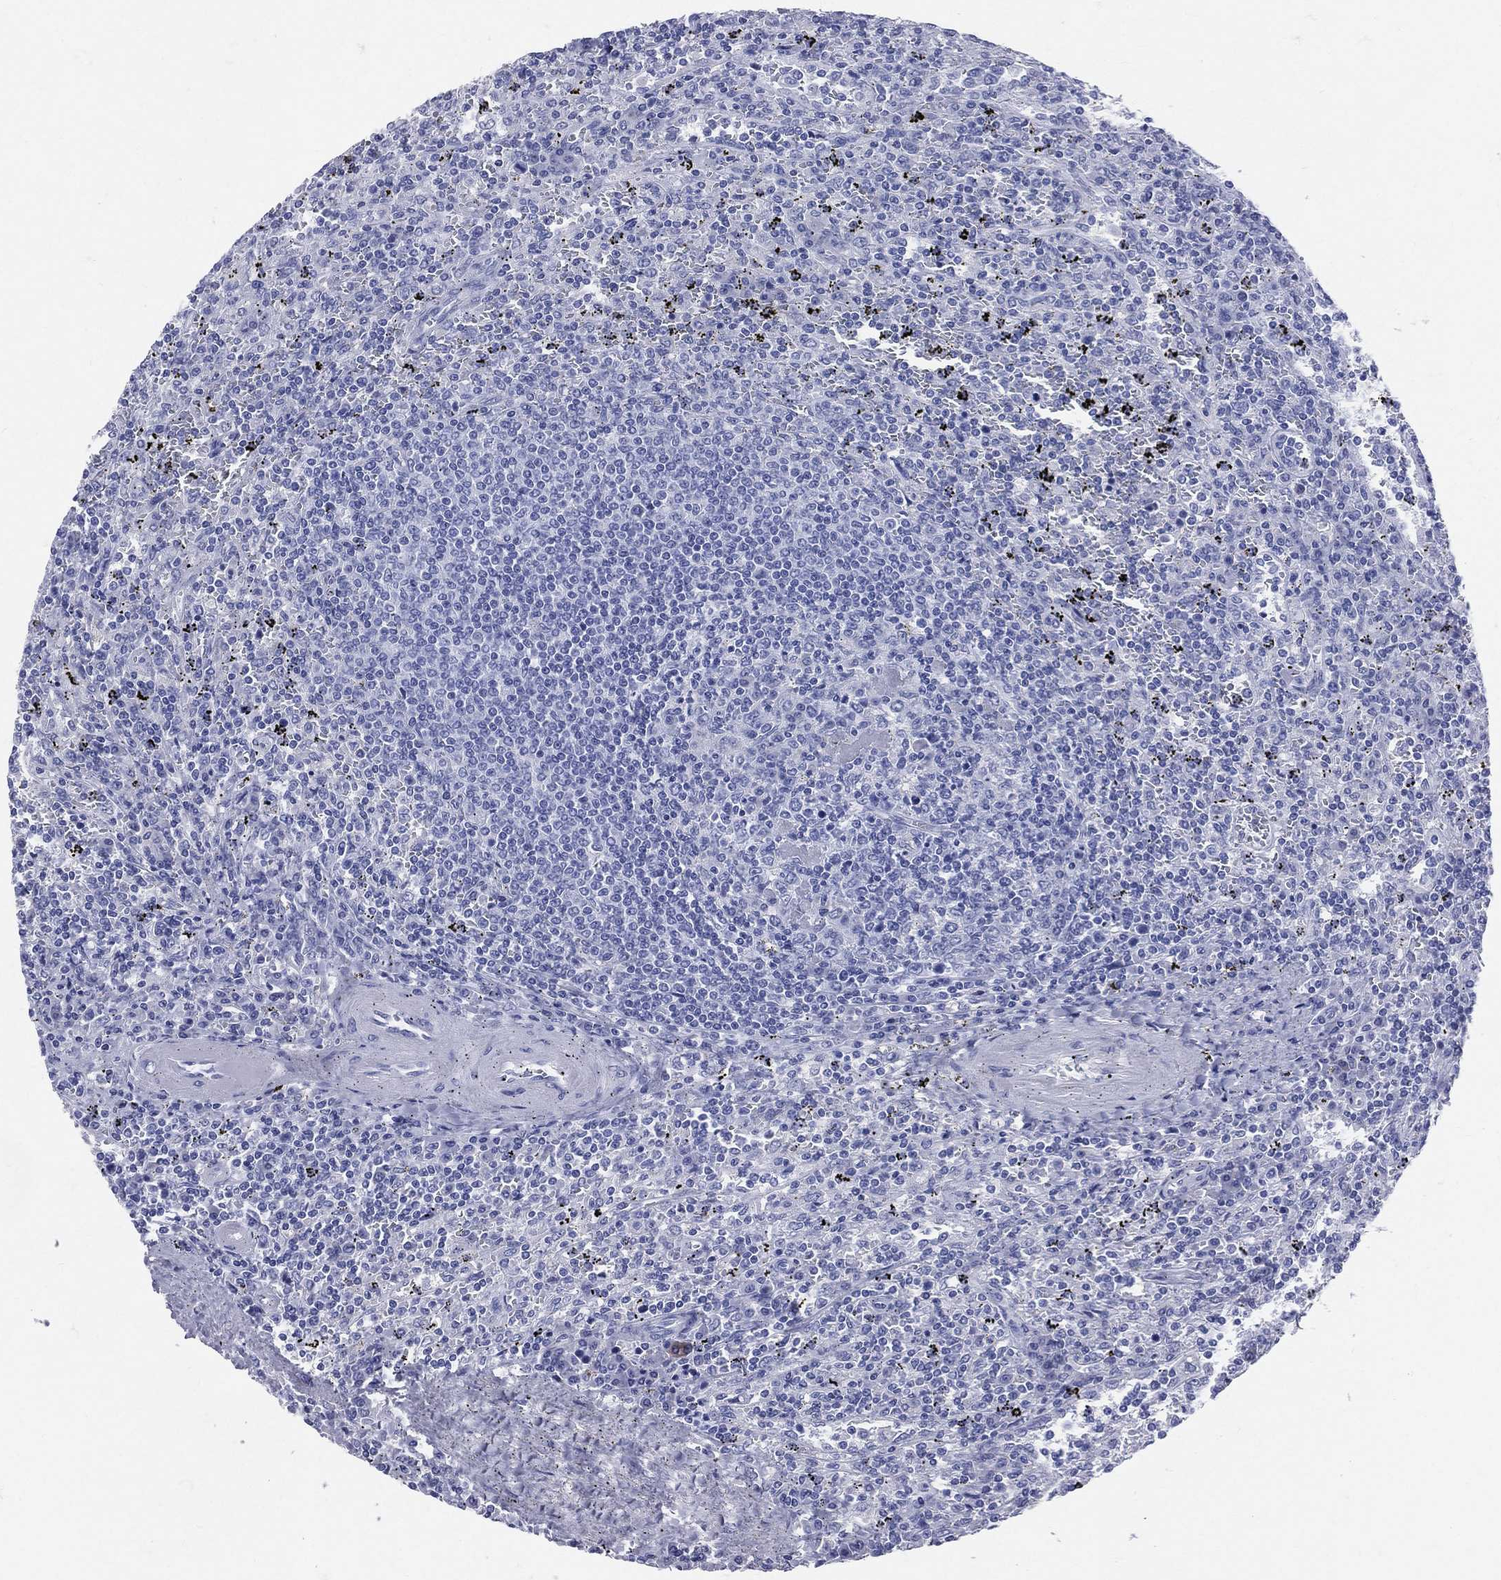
{"staining": {"intensity": "negative", "quantity": "none", "location": "none"}, "tissue": "lymphoma", "cell_type": "Tumor cells", "image_type": "cancer", "snomed": [{"axis": "morphology", "description": "Malignant lymphoma, non-Hodgkin's type, Low grade"}, {"axis": "topography", "description": "Spleen"}], "caption": "Immunohistochemistry (IHC) image of lymphoma stained for a protein (brown), which displays no staining in tumor cells. (DAB (3,3'-diaminobenzidine) IHC, high magnification).", "gene": "CYLC1", "patient": {"sex": "male", "age": 62}}